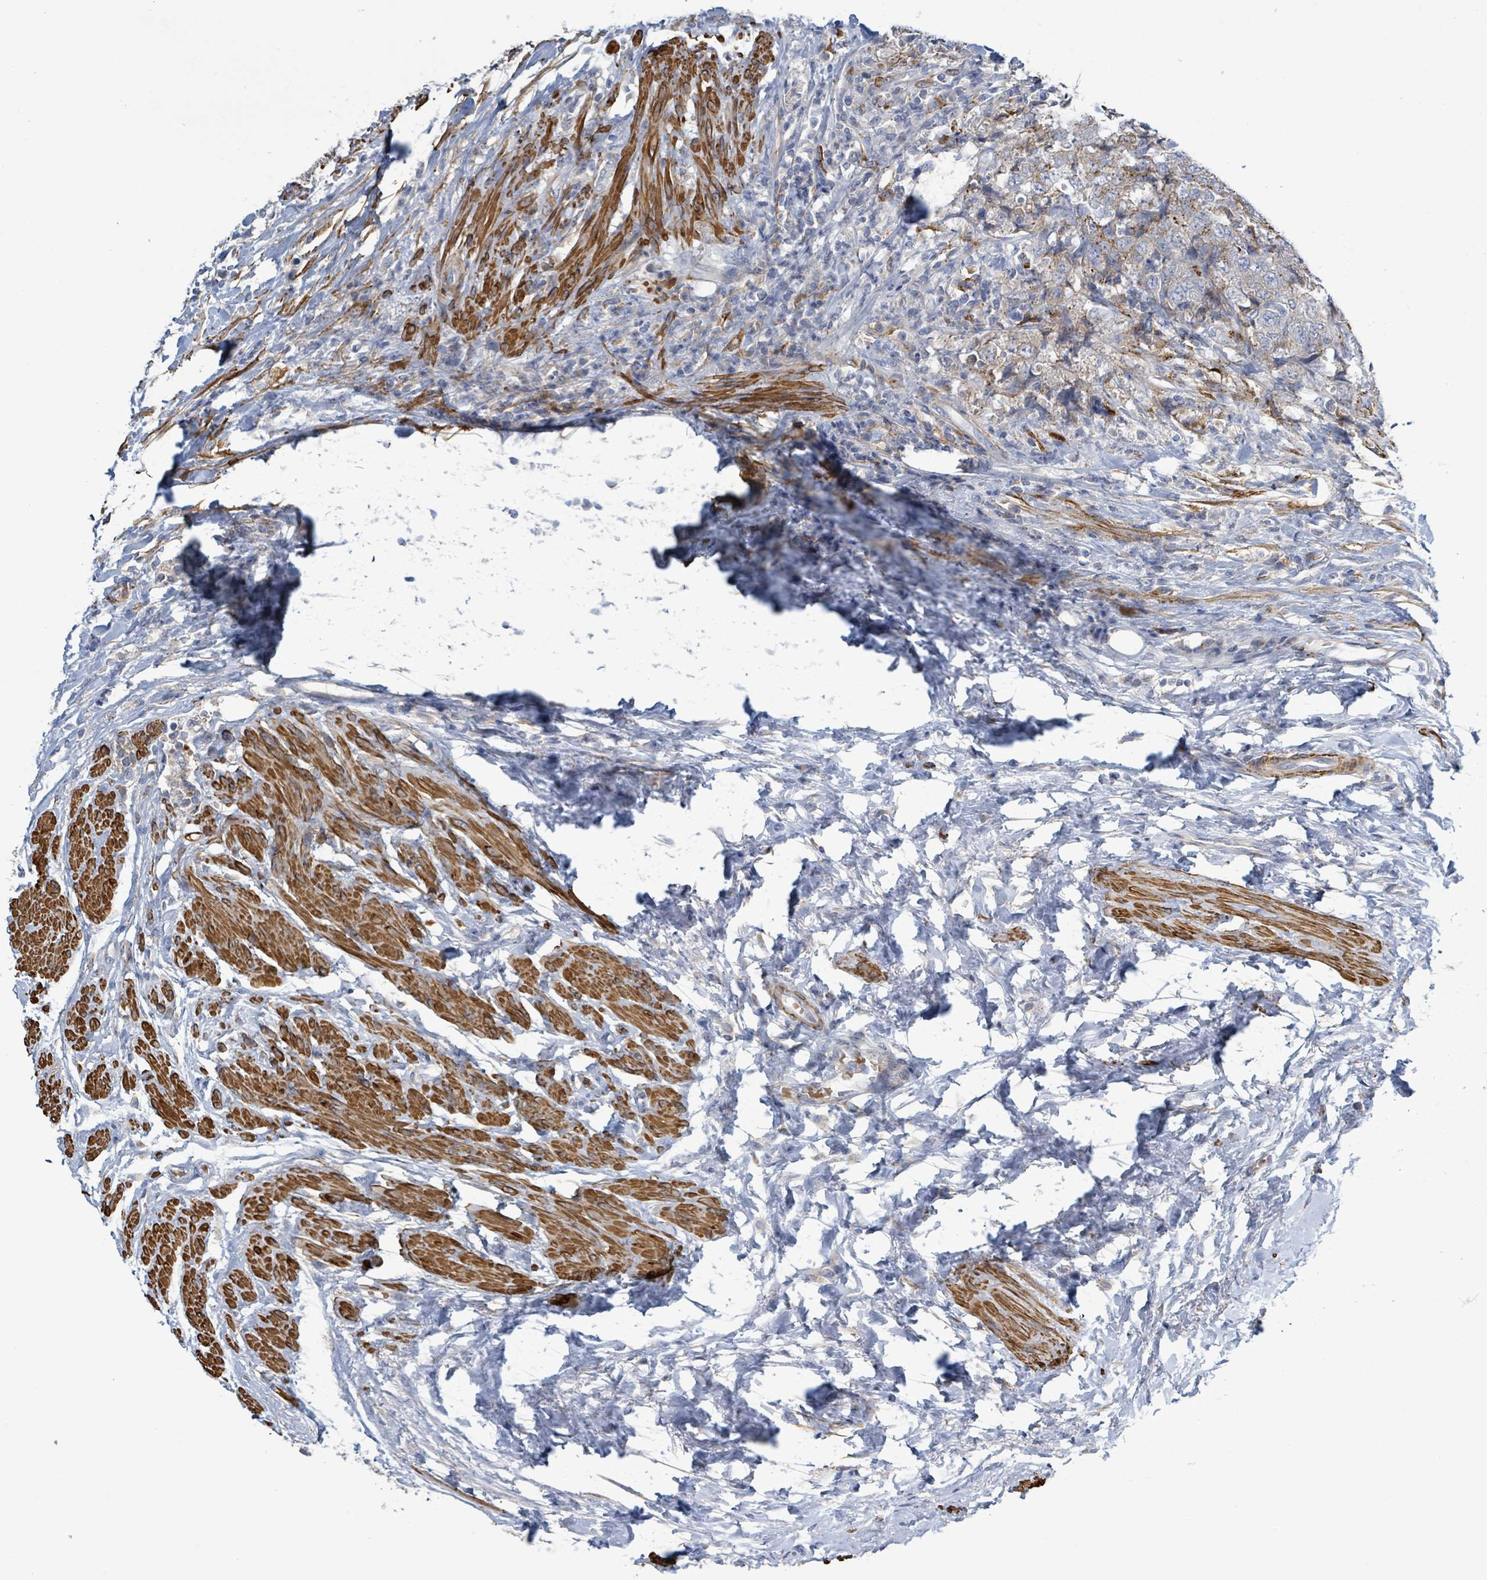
{"staining": {"intensity": "weak", "quantity": "<25%", "location": "cytoplasmic/membranous"}, "tissue": "urothelial cancer", "cell_type": "Tumor cells", "image_type": "cancer", "snomed": [{"axis": "morphology", "description": "Urothelial carcinoma, High grade"}, {"axis": "topography", "description": "Urinary bladder"}], "caption": "This micrograph is of high-grade urothelial carcinoma stained with immunohistochemistry (IHC) to label a protein in brown with the nuclei are counter-stained blue. There is no staining in tumor cells. (DAB (3,3'-diaminobenzidine) immunohistochemistry, high magnification).", "gene": "DMRTC1B", "patient": {"sex": "female", "age": 78}}